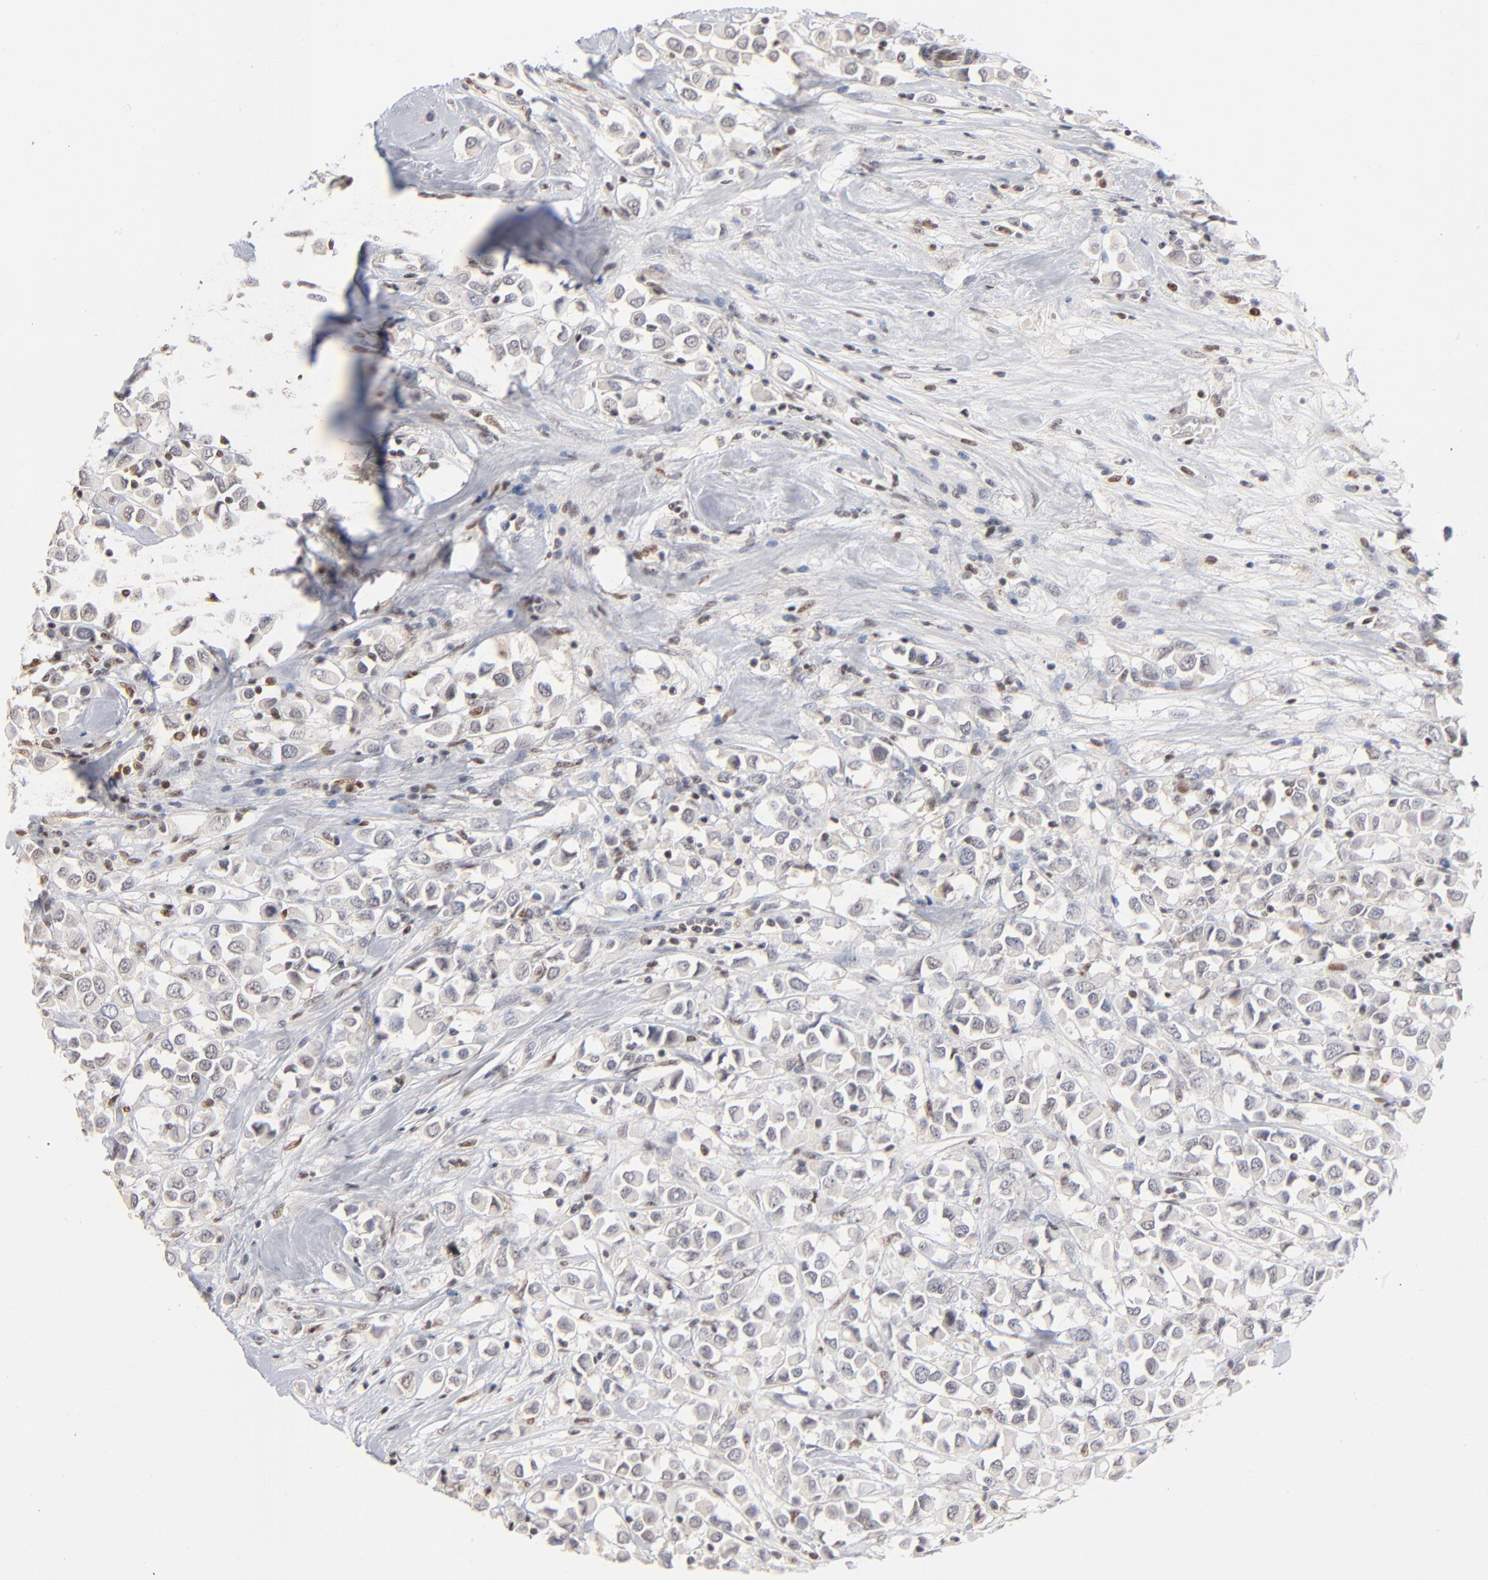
{"staining": {"intensity": "negative", "quantity": "none", "location": "none"}, "tissue": "breast cancer", "cell_type": "Tumor cells", "image_type": "cancer", "snomed": [{"axis": "morphology", "description": "Duct carcinoma"}, {"axis": "topography", "description": "Breast"}], "caption": "Tumor cells show no significant expression in breast intraductal carcinoma.", "gene": "MAX", "patient": {"sex": "female", "age": 61}}